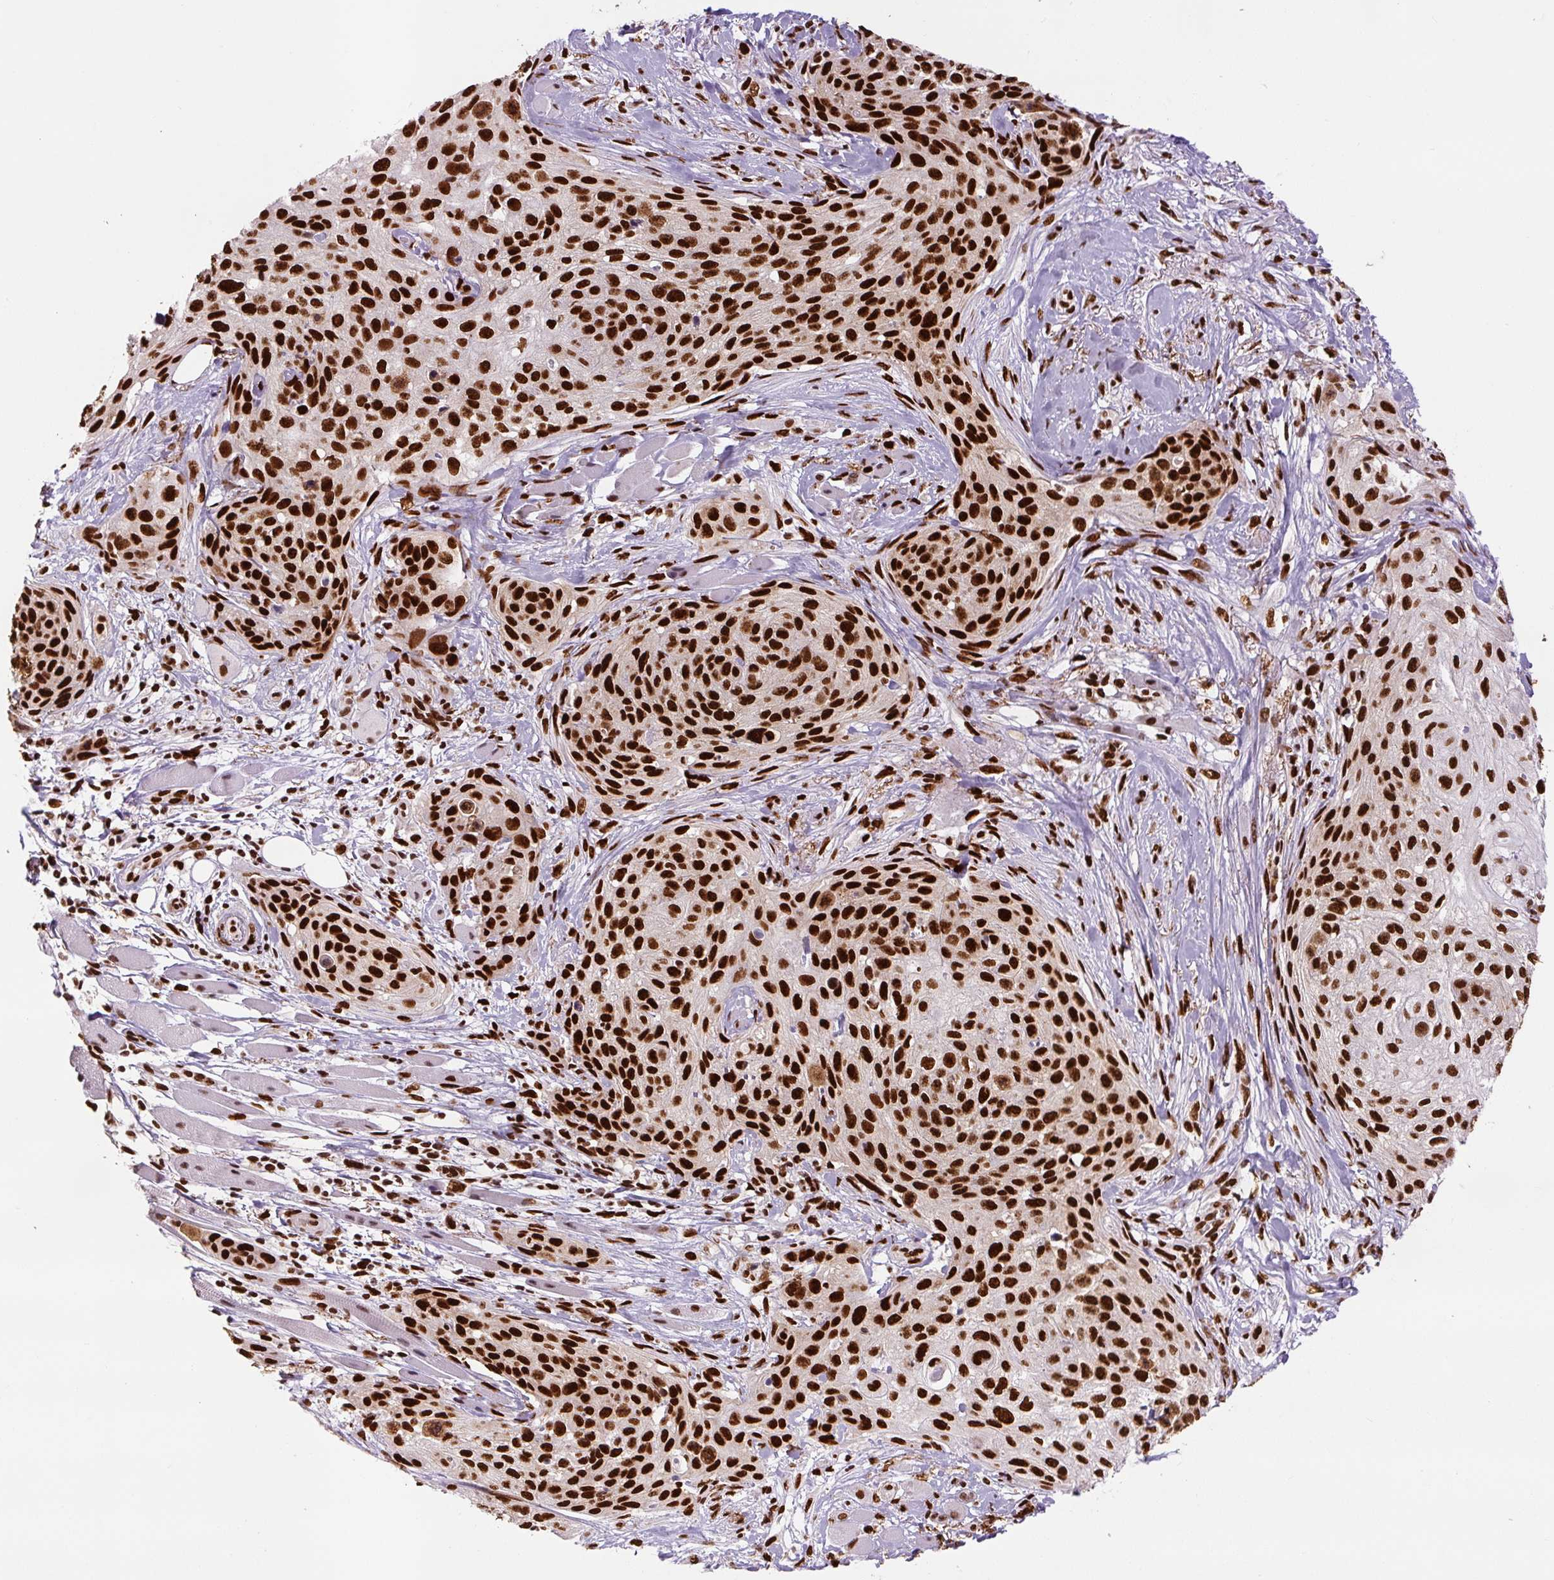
{"staining": {"intensity": "strong", "quantity": ">75%", "location": "nuclear"}, "tissue": "skin cancer", "cell_type": "Tumor cells", "image_type": "cancer", "snomed": [{"axis": "morphology", "description": "Squamous cell carcinoma, NOS"}, {"axis": "topography", "description": "Skin"}], "caption": "This histopathology image demonstrates immunohistochemistry (IHC) staining of squamous cell carcinoma (skin), with high strong nuclear positivity in approximately >75% of tumor cells.", "gene": "FUS", "patient": {"sex": "female", "age": 87}}